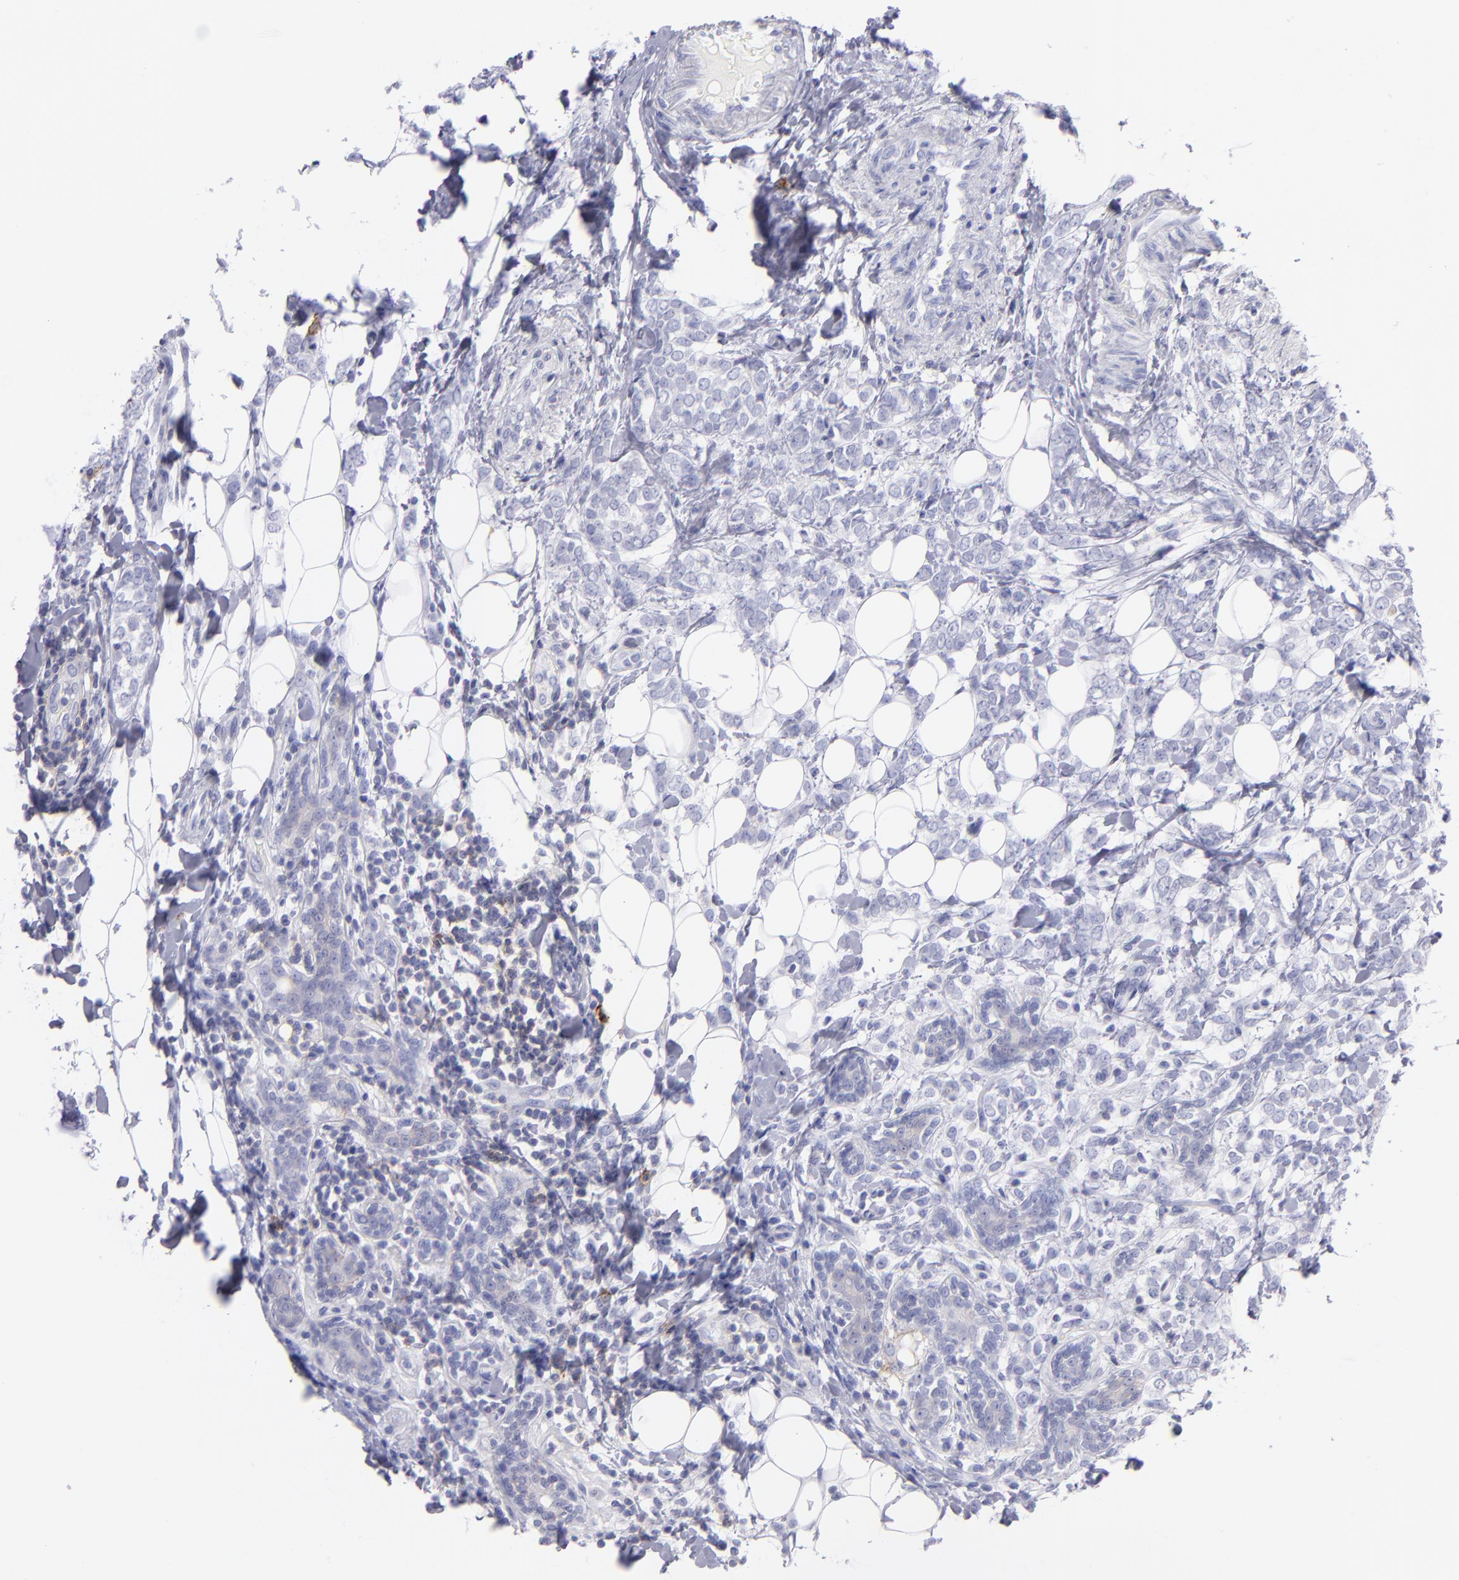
{"staining": {"intensity": "negative", "quantity": "none", "location": "none"}, "tissue": "breast cancer", "cell_type": "Tumor cells", "image_type": "cancer", "snomed": [{"axis": "morphology", "description": "Normal tissue, NOS"}, {"axis": "morphology", "description": "Lobular carcinoma"}, {"axis": "topography", "description": "Breast"}], "caption": "Breast cancer (lobular carcinoma) stained for a protein using IHC reveals no positivity tumor cells.", "gene": "CD82", "patient": {"sex": "female", "age": 47}}